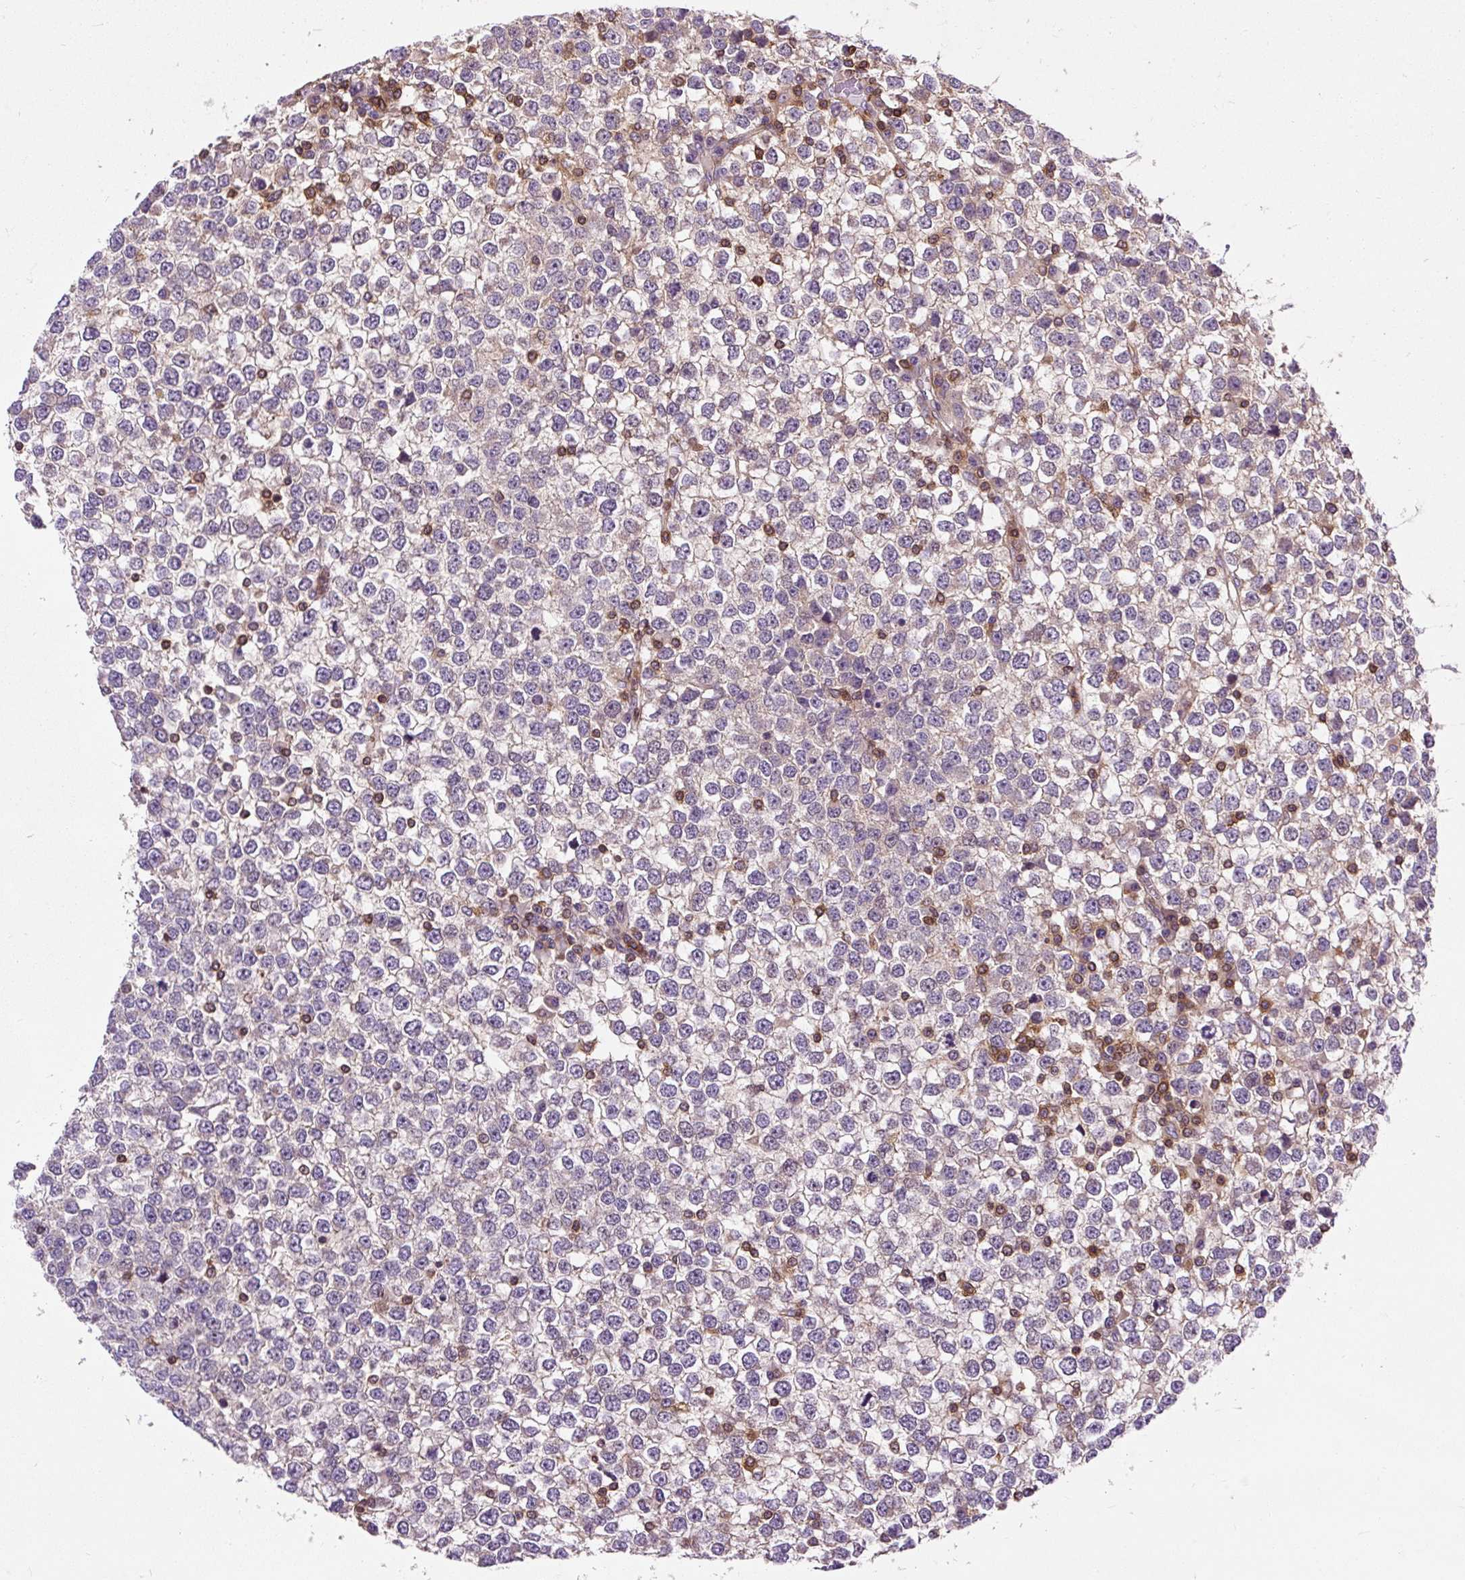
{"staining": {"intensity": "weak", "quantity": "<25%", "location": "cytoplasmic/membranous"}, "tissue": "testis cancer", "cell_type": "Tumor cells", "image_type": "cancer", "snomed": [{"axis": "morphology", "description": "Seminoma, NOS"}, {"axis": "topography", "description": "Testis"}], "caption": "This is a image of IHC staining of testis cancer (seminoma), which shows no expression in tumor cells. Nuclei are stained in blue.", "gene": "CISD3", "patient": {"sex": "male", "age": 65}}